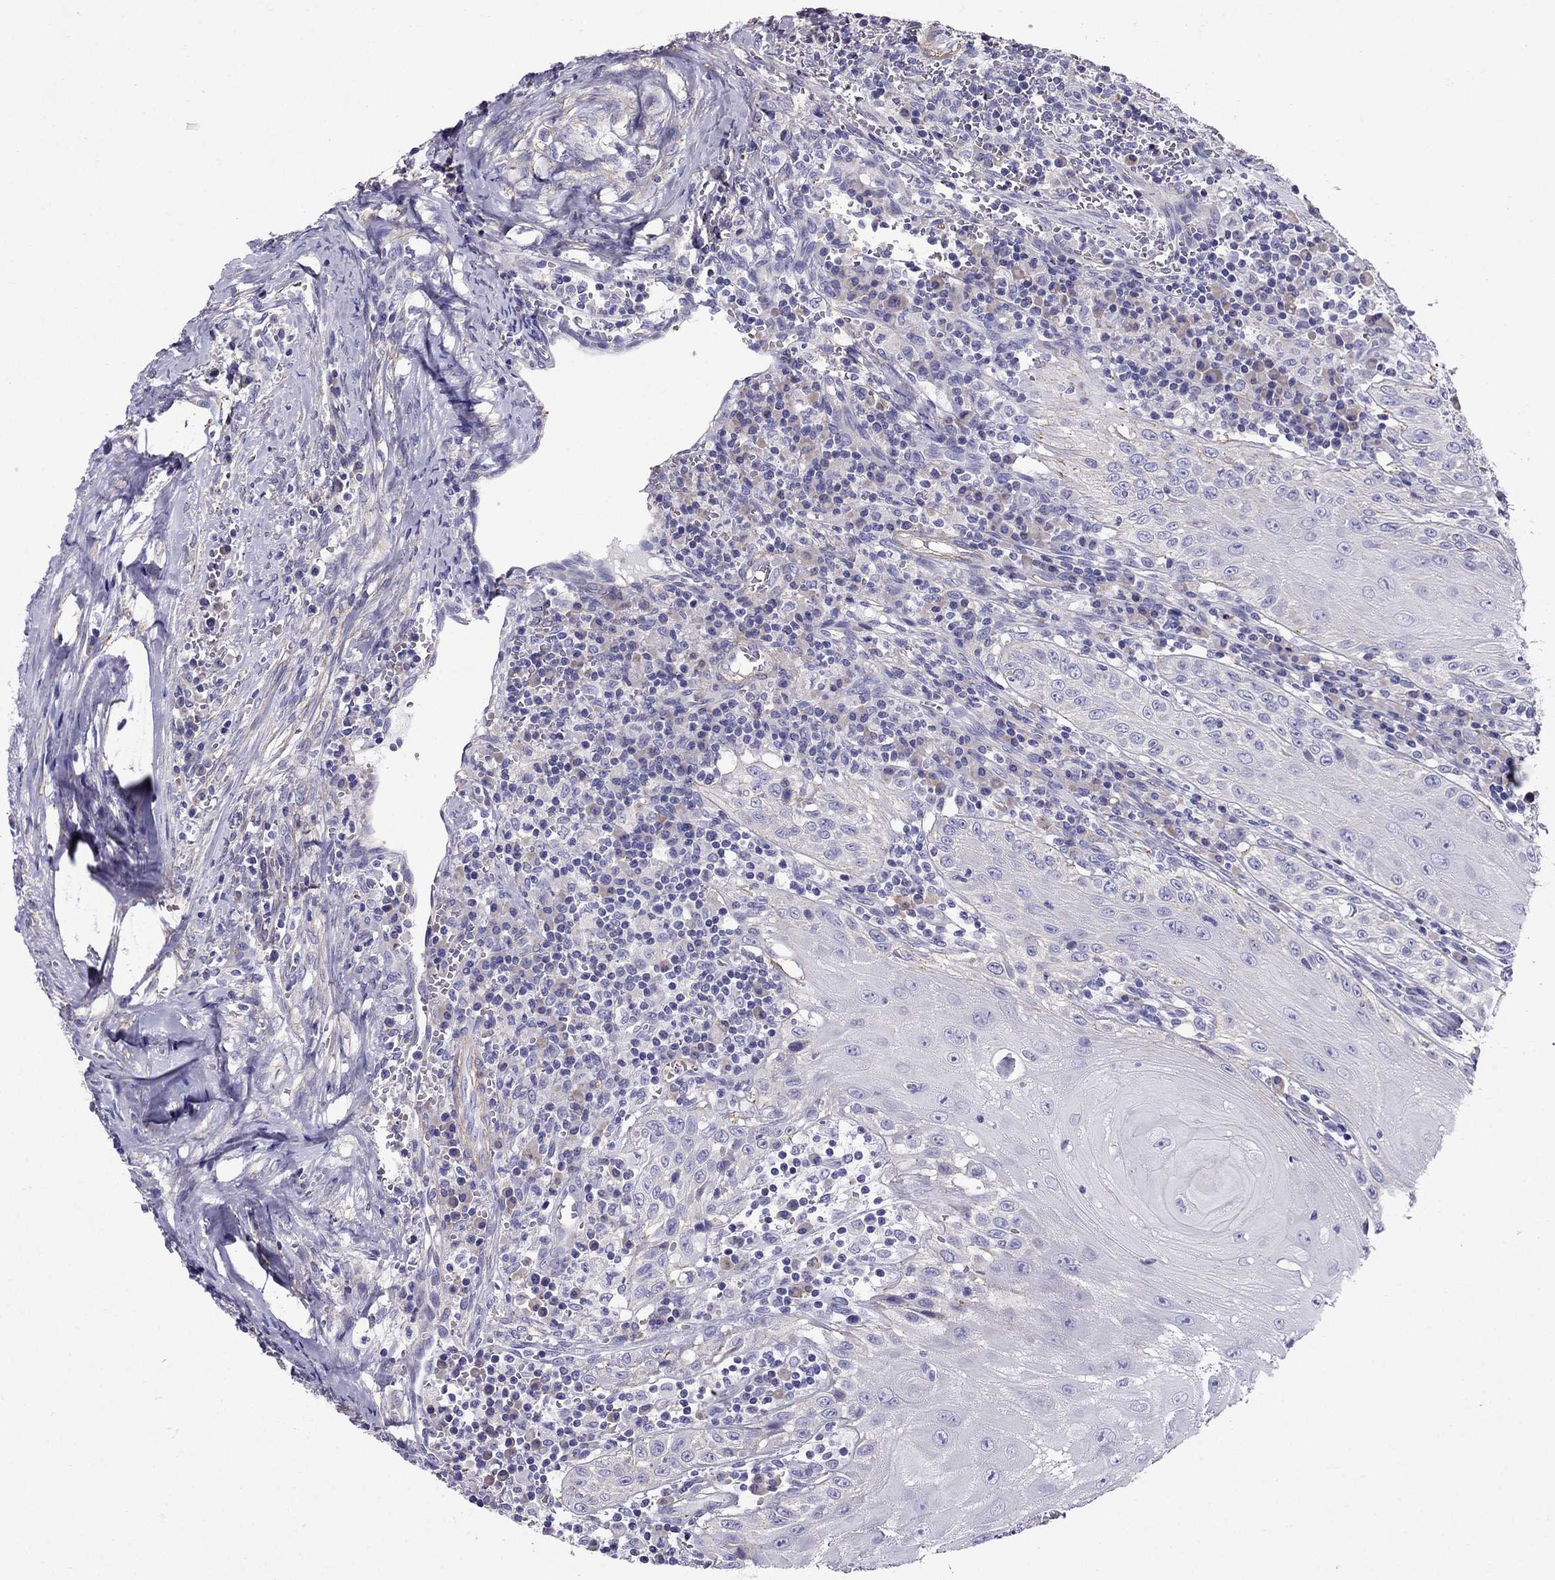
{"staining": {"intensity": "weak", "quantity": "<25%", "location": "cytoplasmic/membranous"}, "tissue": "head and neck cancer", "cell_type": "Tumor cells", "image_type": "cancer", "snomed": [{"axis": "morphology", "description": "Squamous cell carcinoma, NOS"}, {"axis": "topography", "description": "Oral tissue"}, {"axis": "topography", "description": "Head-Neck"}], "caption": "Photomicrograph shows no protein staining in tumor cells of squamous cell carcinoma (head and neck) tissue.", "gene": "GPR50", "patient": {"sex": "male", "age": 58}}